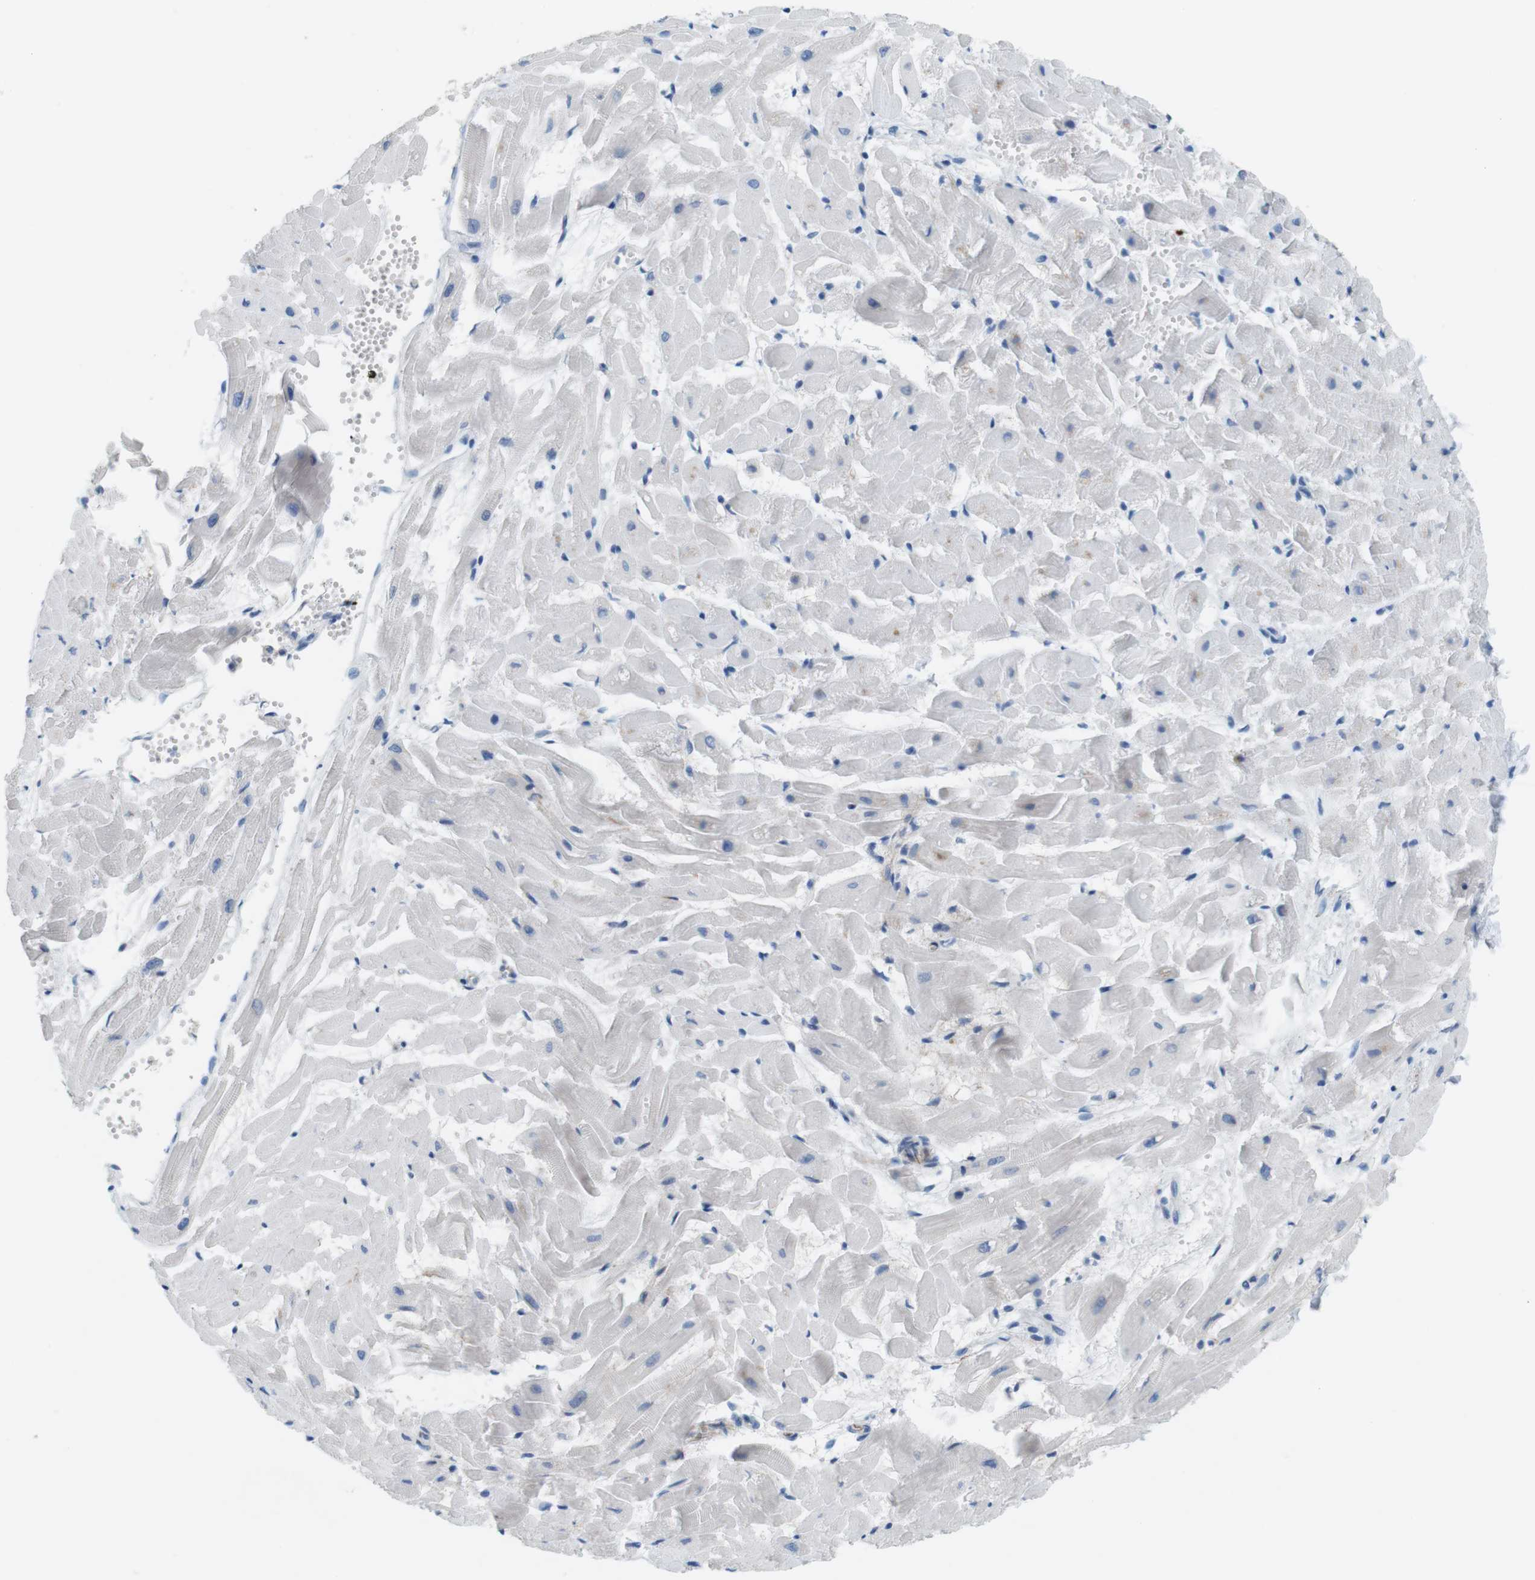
{"staining": {"intensity": "negative", "quantity": "none", "location": "none"}, "tissue": "heart muscle", "cell_type": "Cardiomyocytes", "image_type": "normal", "snomed": [{"axis": "morphology", "description": "Normal tissue, NOS"}, {"axis": "topography", "description": "Heart"}], "caption": "Image shows no protein expression in cardiomyocytes of normal heart muscle.", "gene": "MYH9", "patient": {"sex": "female", "age": 19}}